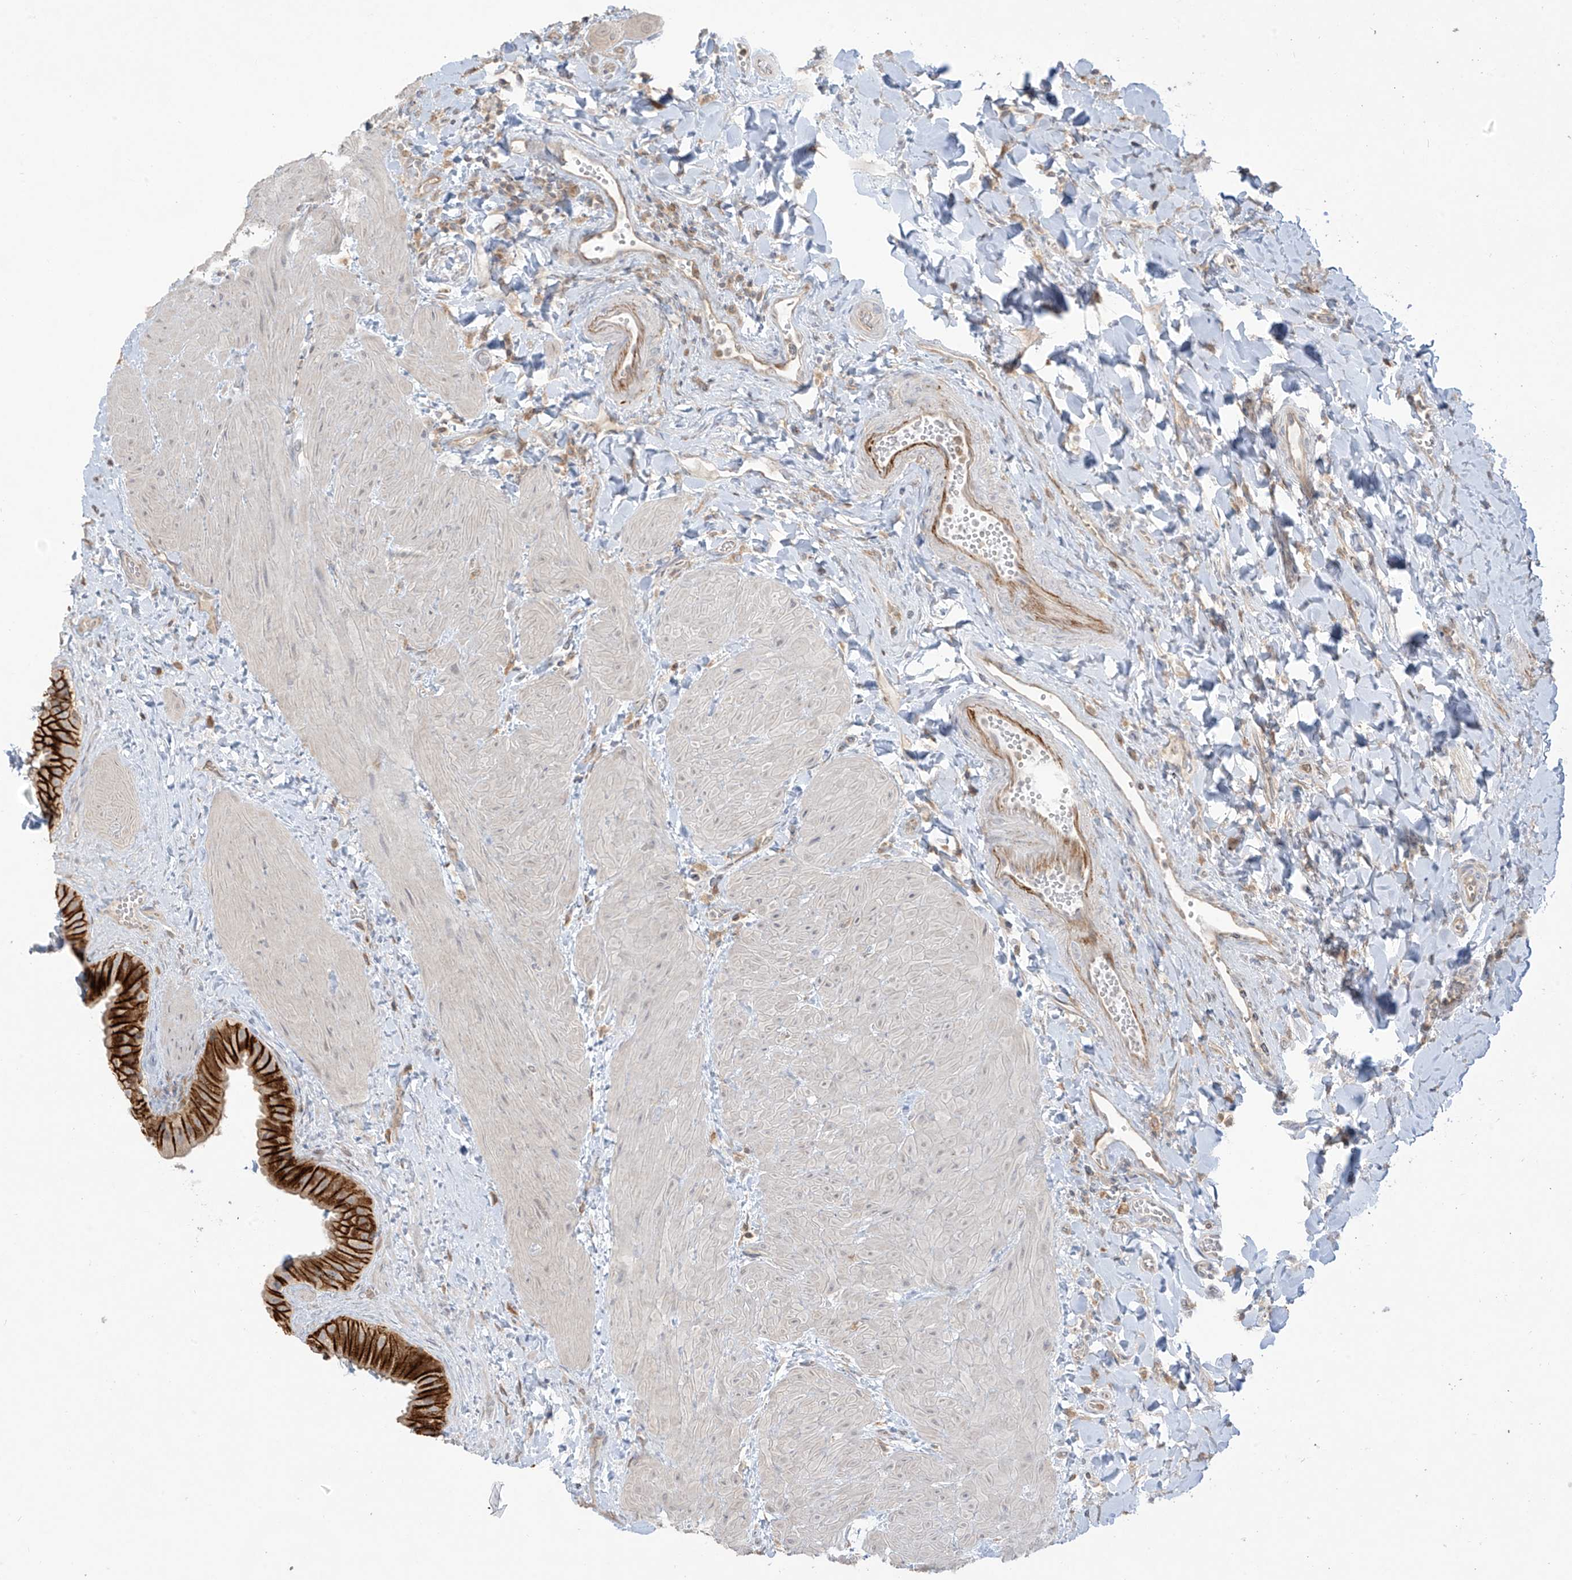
{"staining": {"intensity": "strong", "quantity": ">75%", "location": "cytoplasmic/membranous"}, "tissue": "gallbladder", "cell_type": "Glandular cells", "image_type": "normal", "snomed": [{"axis": "morphology", "description": "Normal tissue, NOS"}, {"axis": "topography", "description": "Gallbladder"}], "caption": "Gallbladder stained with a brown dye shows strong cytoplasmic/membranous positive expression in approximately >75% of glandular cells.", "gene": "ANGEL2", "patient": {"sex": "male", "age": 55}}